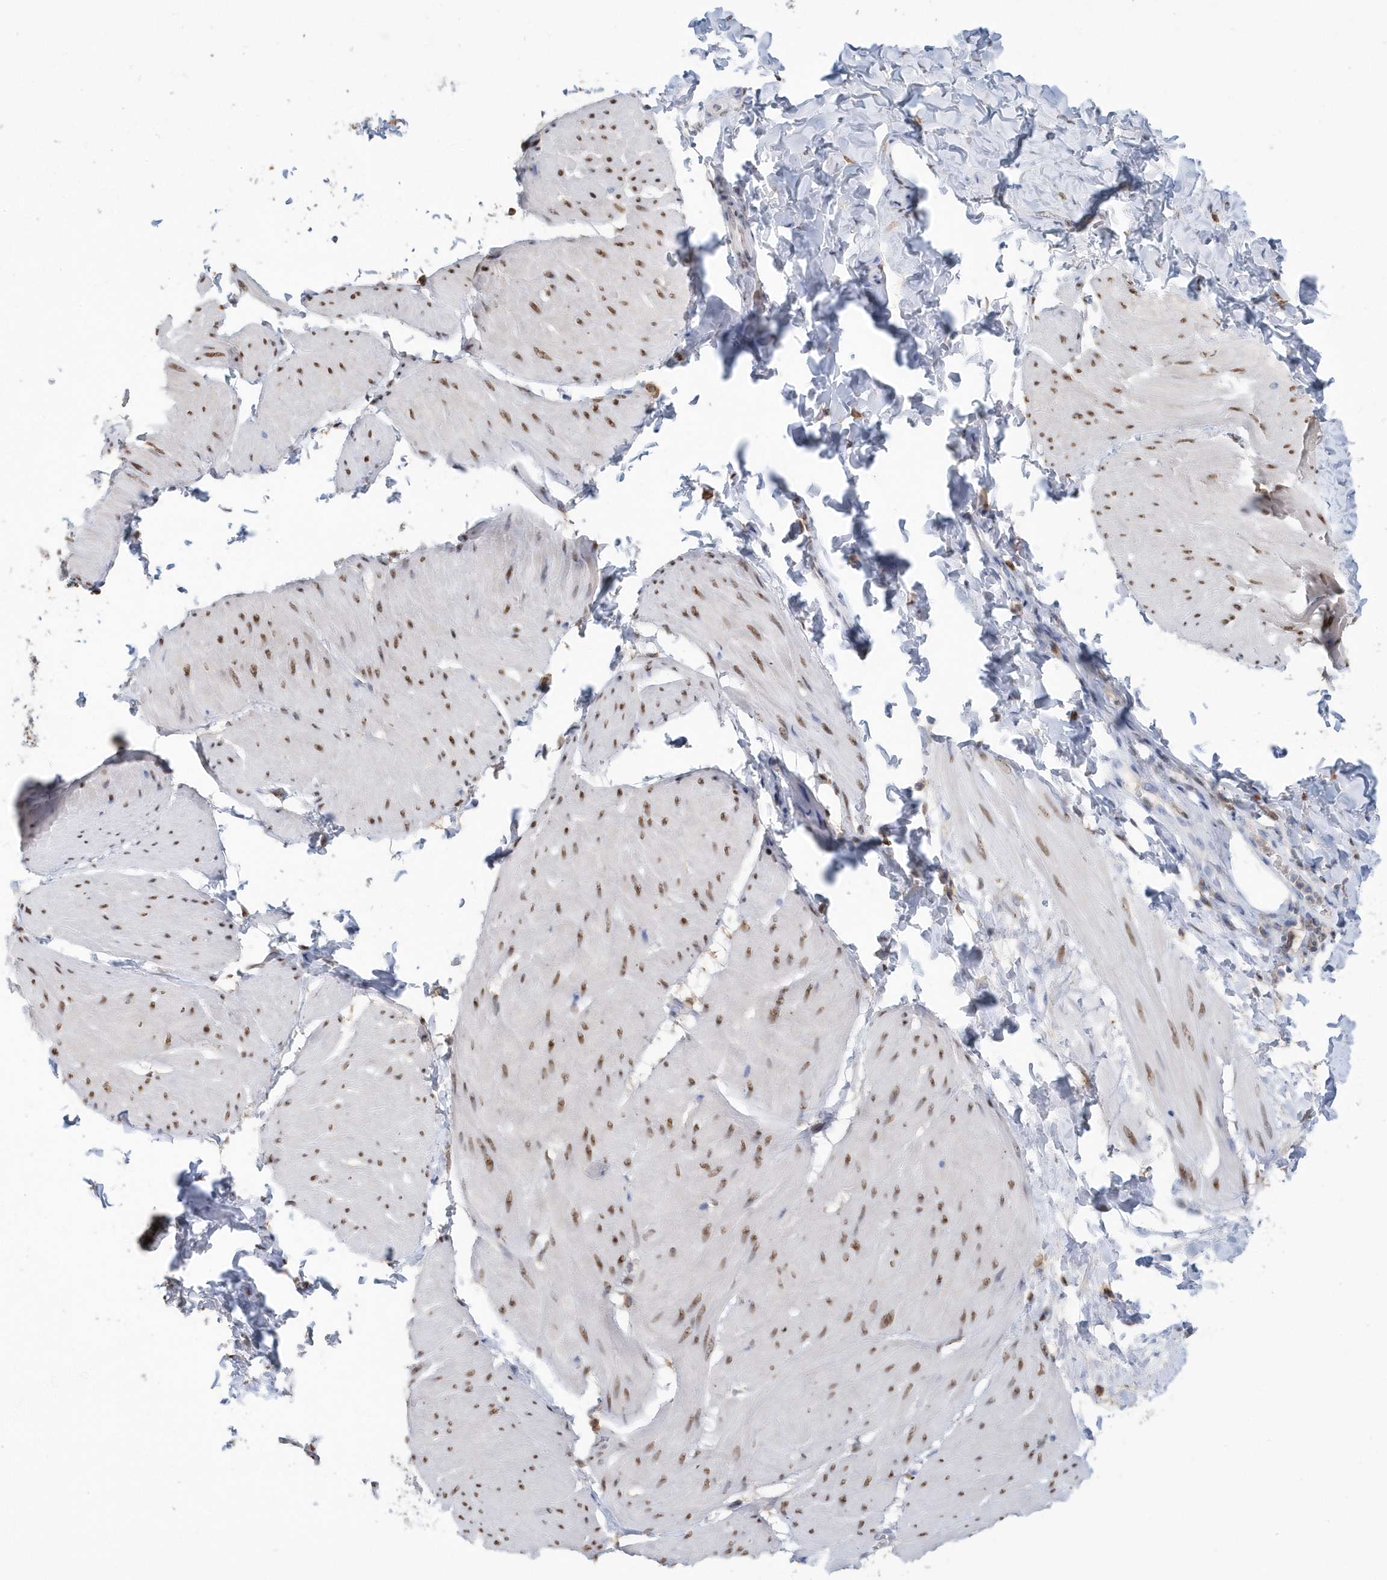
{"staining": {"intensity": "moderate", "quantity": ">75%", "location": "nuclear"}, "tissue": "smooth muscle", "cell_type": "Smooth muscle cells", "image_type": "normal", "snomed": [{"axis": "morphology", "description": "Urothelial carcinoma, High grade"}, {"axis": "topography", "description": "Urinary bladder"}], "caption": "IHC histopathology image of normal human smooth muscle stained for a protein (brown), which shows medium levels of moderate nuclear expression in approximately >75% of smooth muscle cells.", "gene": "MACROH2A2", "patient": {"sex": "male", "age": 46}}